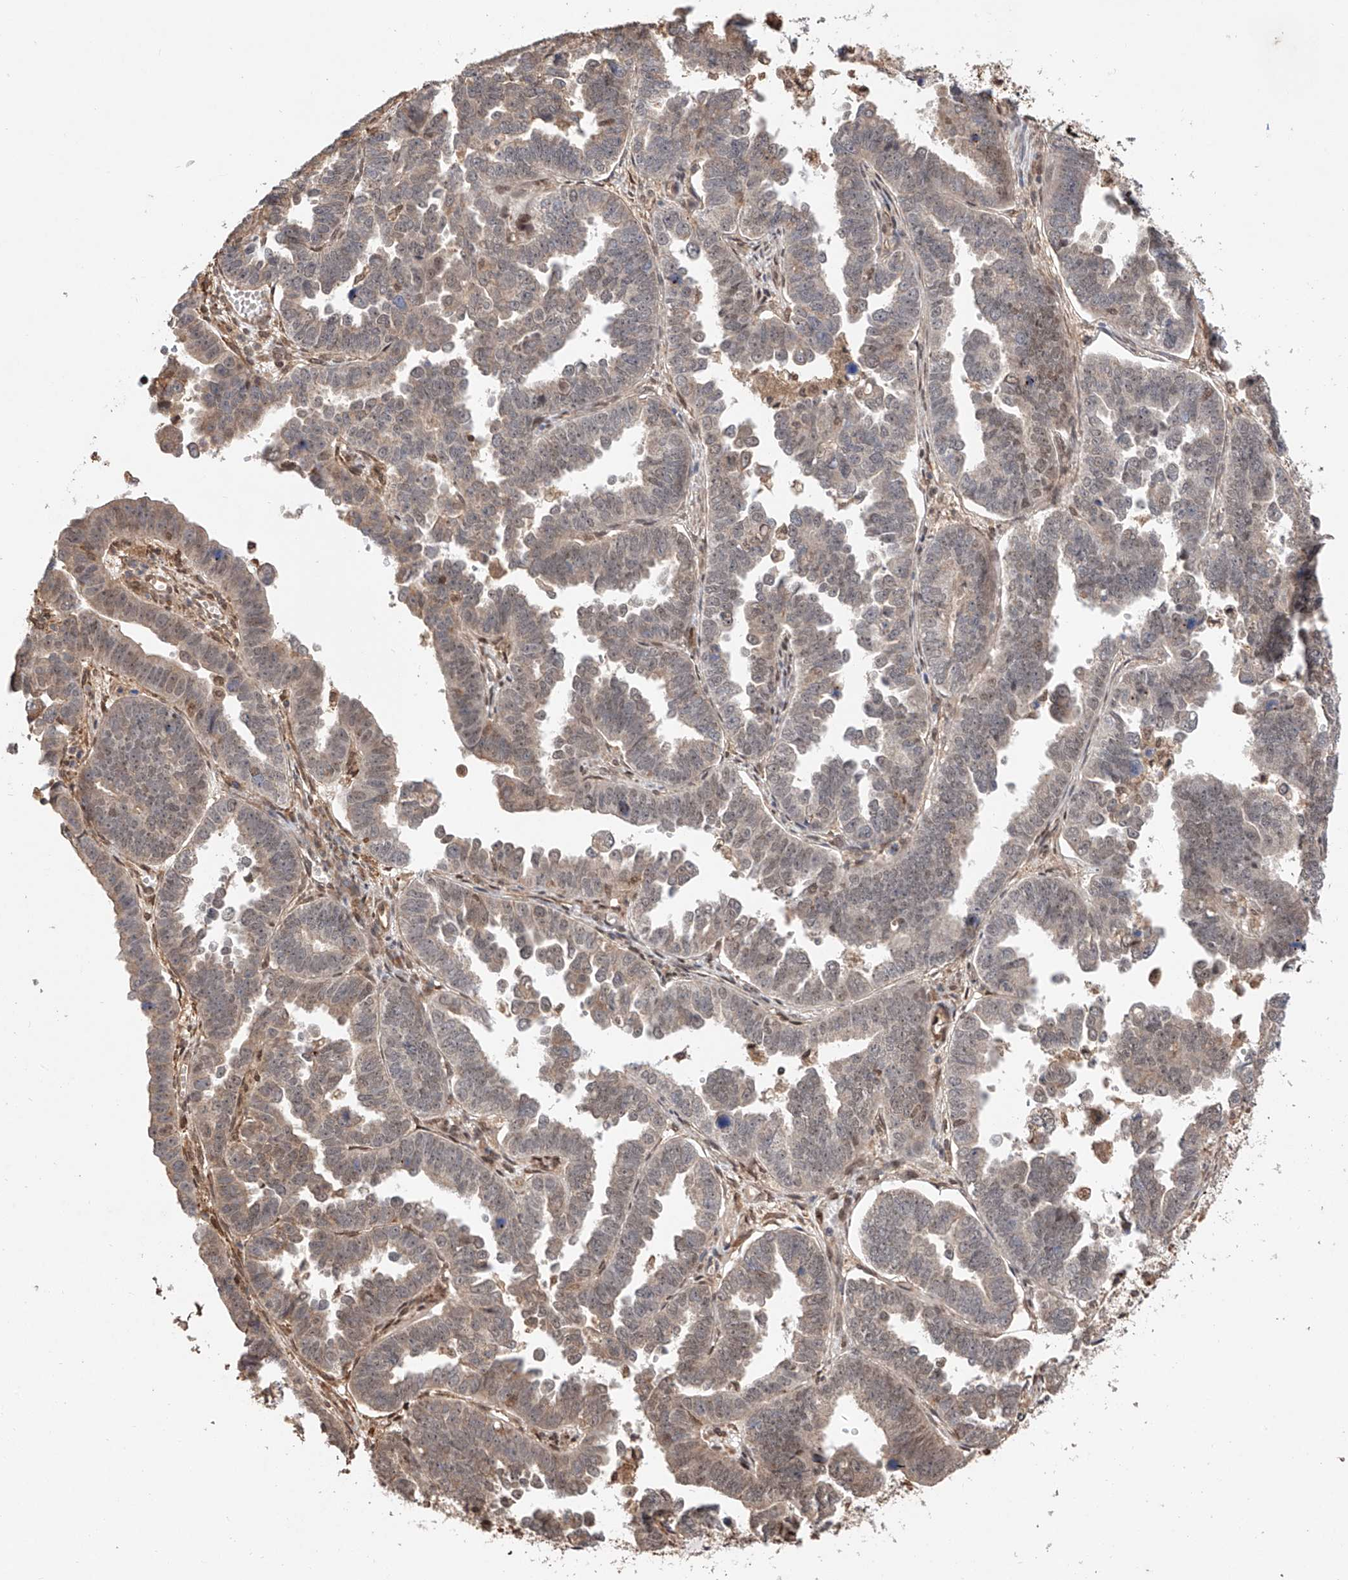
{"staining": {"intensity": "weak", "quantity": "25%-75%", "location": "cytoplasmic/membranous,nuclear"}, "tissue": "endometrial cancer", "cell_type": "Tumor cells", "image_type": "cancer", "snomed": [{"axis": "morphology", "description": "Adenocarcinoma, NOS"}, {"axis": "topography", "description": "Endometrium"}], "caption": "Adenocarcinoma (endometrial) stained with immunohistochemistry exhibits weak cytoplasmic/membranous and nuclear positivity in about 25%-75% of tumor cells.", "gene": "RILPL2", "patient": {"sex": "female", "age": 75}}